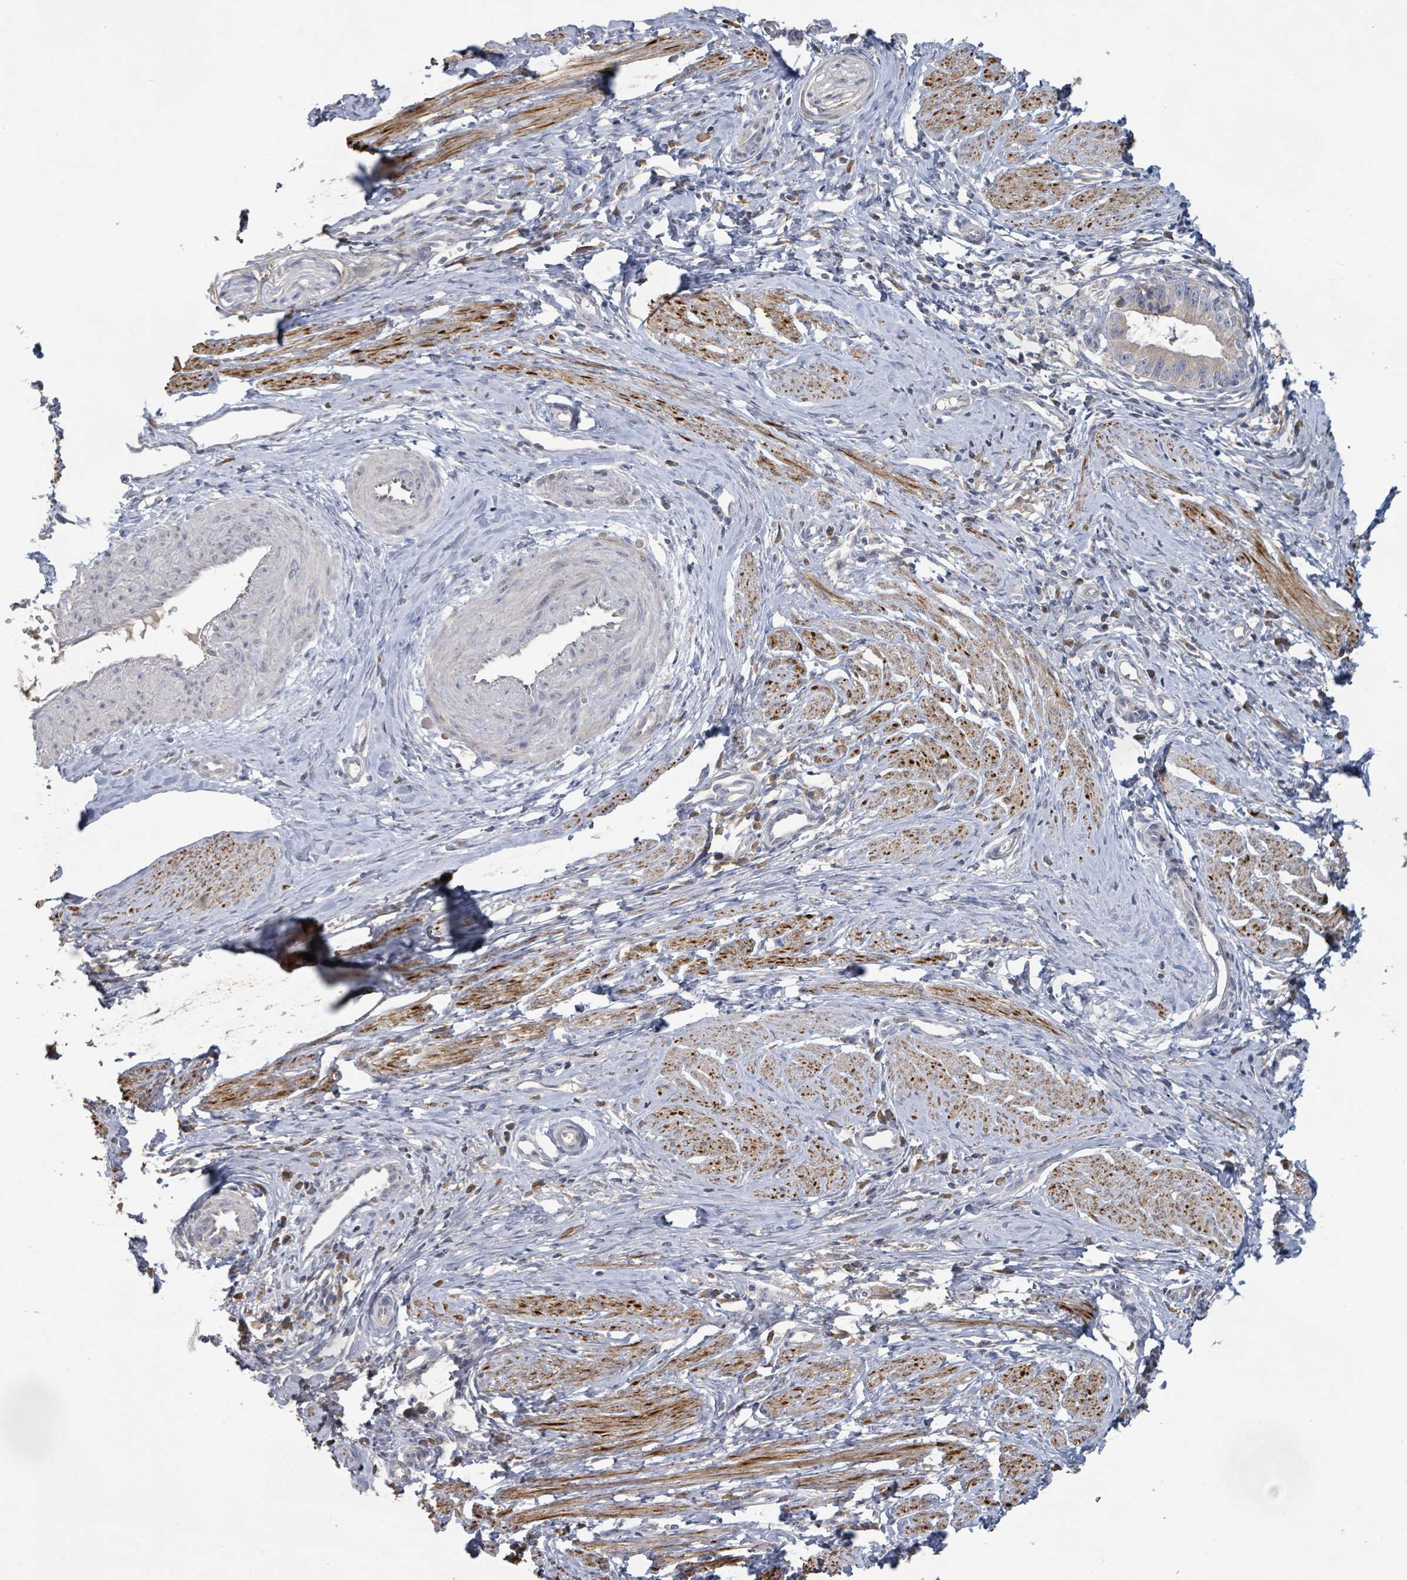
{"staining": {"intensity": "negative", "quantity": "none", "location": "none"}, "tissue": "cervical cancer", "cell_type": "Tumor cells", "image_type": "cancer", "snomed": [{"axis": "morphology", "description": "Adenocarcinoma, NOS"}, {"axis": "topography", "description": "Cervix"}], "caption": "Immunohistochemistry histopathology image of cervical adenocarcinoma stained for a protein (brown), which displays no expression in tumor cells.", "gene": "KCNS2", "patient": {"sex": "female", "age": 36}}